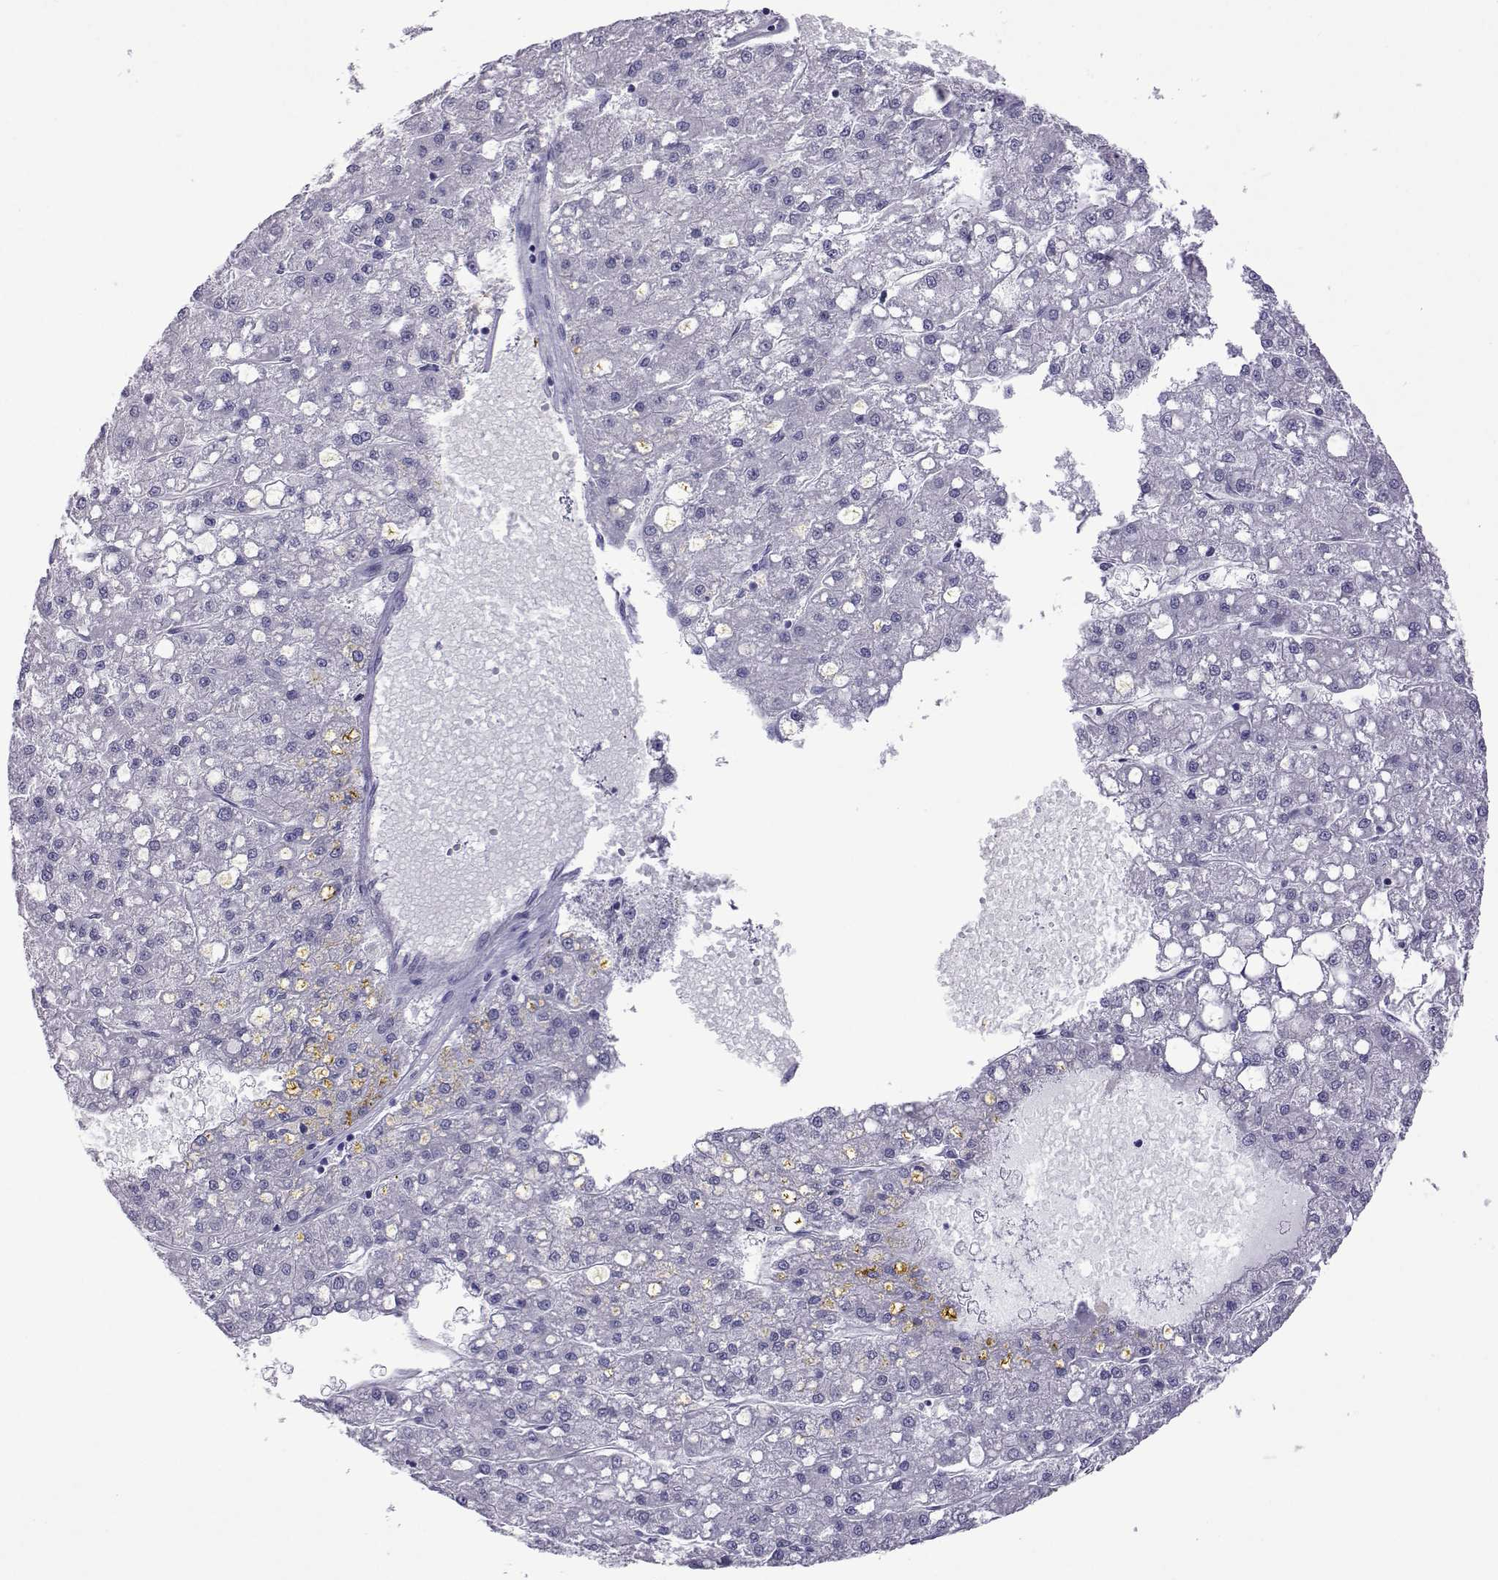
{"staining": {"intensity": "negative", "quantity": "none", "location": "none"}, "tissue": "liver cancer", "cell_type": "Tumor cells", "image_type": "cancer", "snomed": [{"axis": "morphology", "description": "Carcinoma, Hepatocellular, NOS"}, {"axis": "topography", "description": "Liver"}], "caption": "Tumor cells show no significant positivity in liver cancer.", "gene": "COL22A1", "patient": {"sex": "male", "age": 67}}